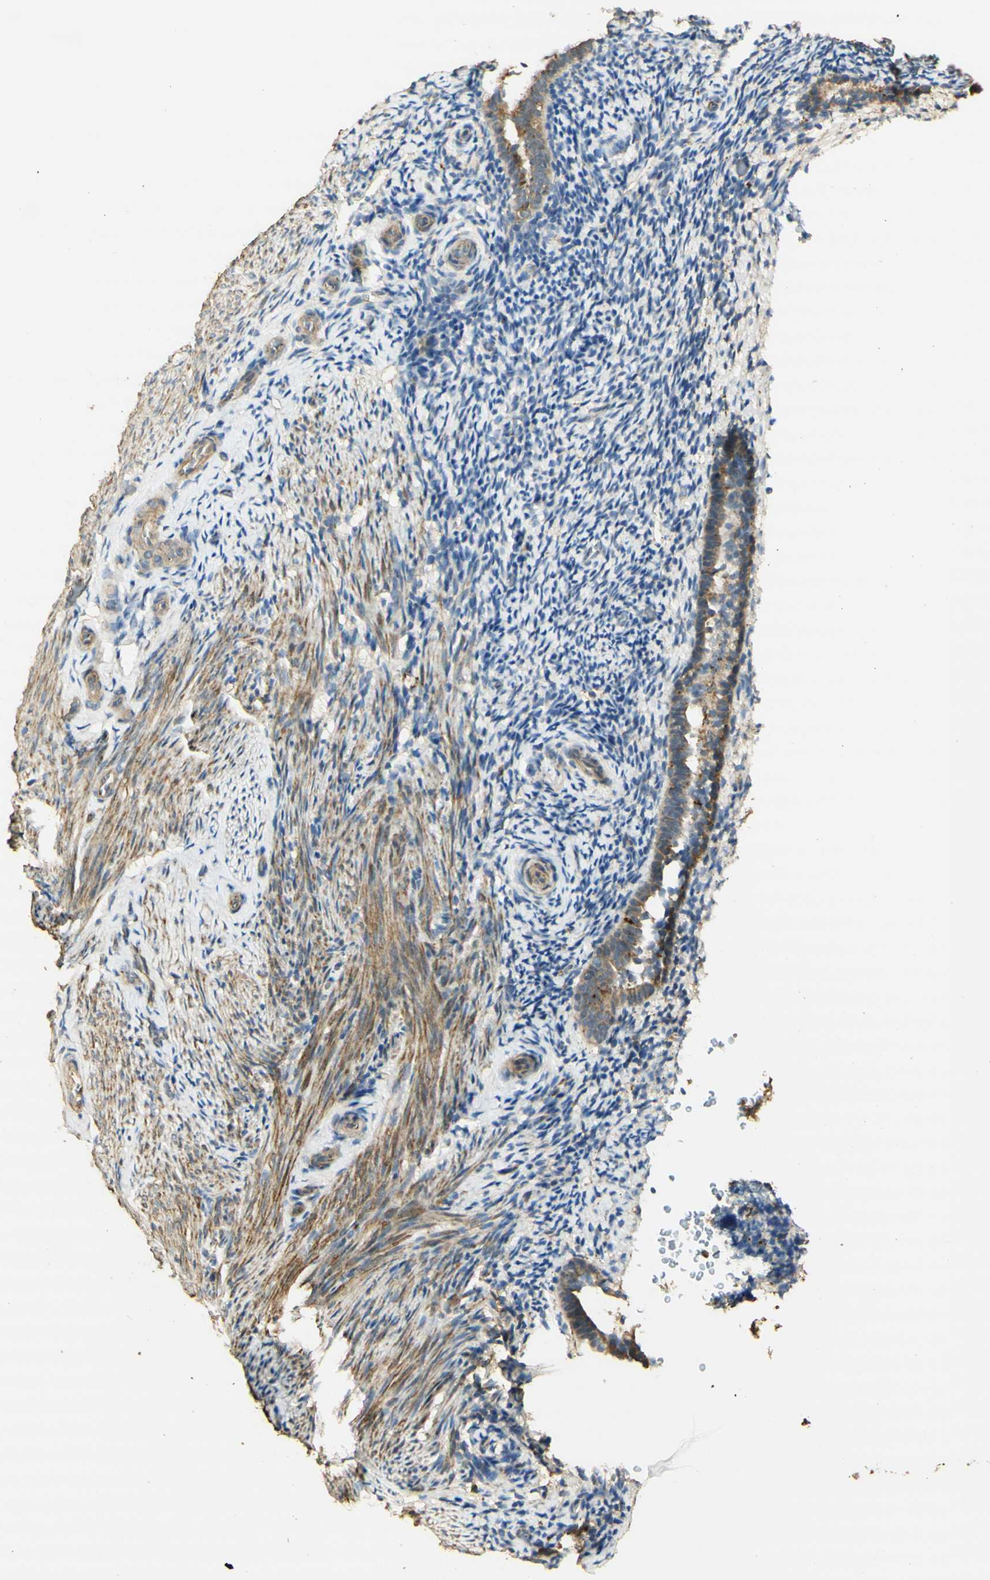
{"staining": {"intensity": "negative", "quantity": "none", "location": "none"}, "tissue": "endometrium", "cell_type": "Cells in endometrial stroma", "image_type": "normal", "snomed": [{"axis": "morphology", "description": "Normal tissue, NOS"}, {"axis": "topography", "description": "Endometrium"}], "caption": "This is an immunohistochemistry (IHC) photomicrograph of unremarkable endometrium. There is no expression in cells in endometrial stroma.", "gene": "AGER", "patient": {"sex": "female", "age": 51}}